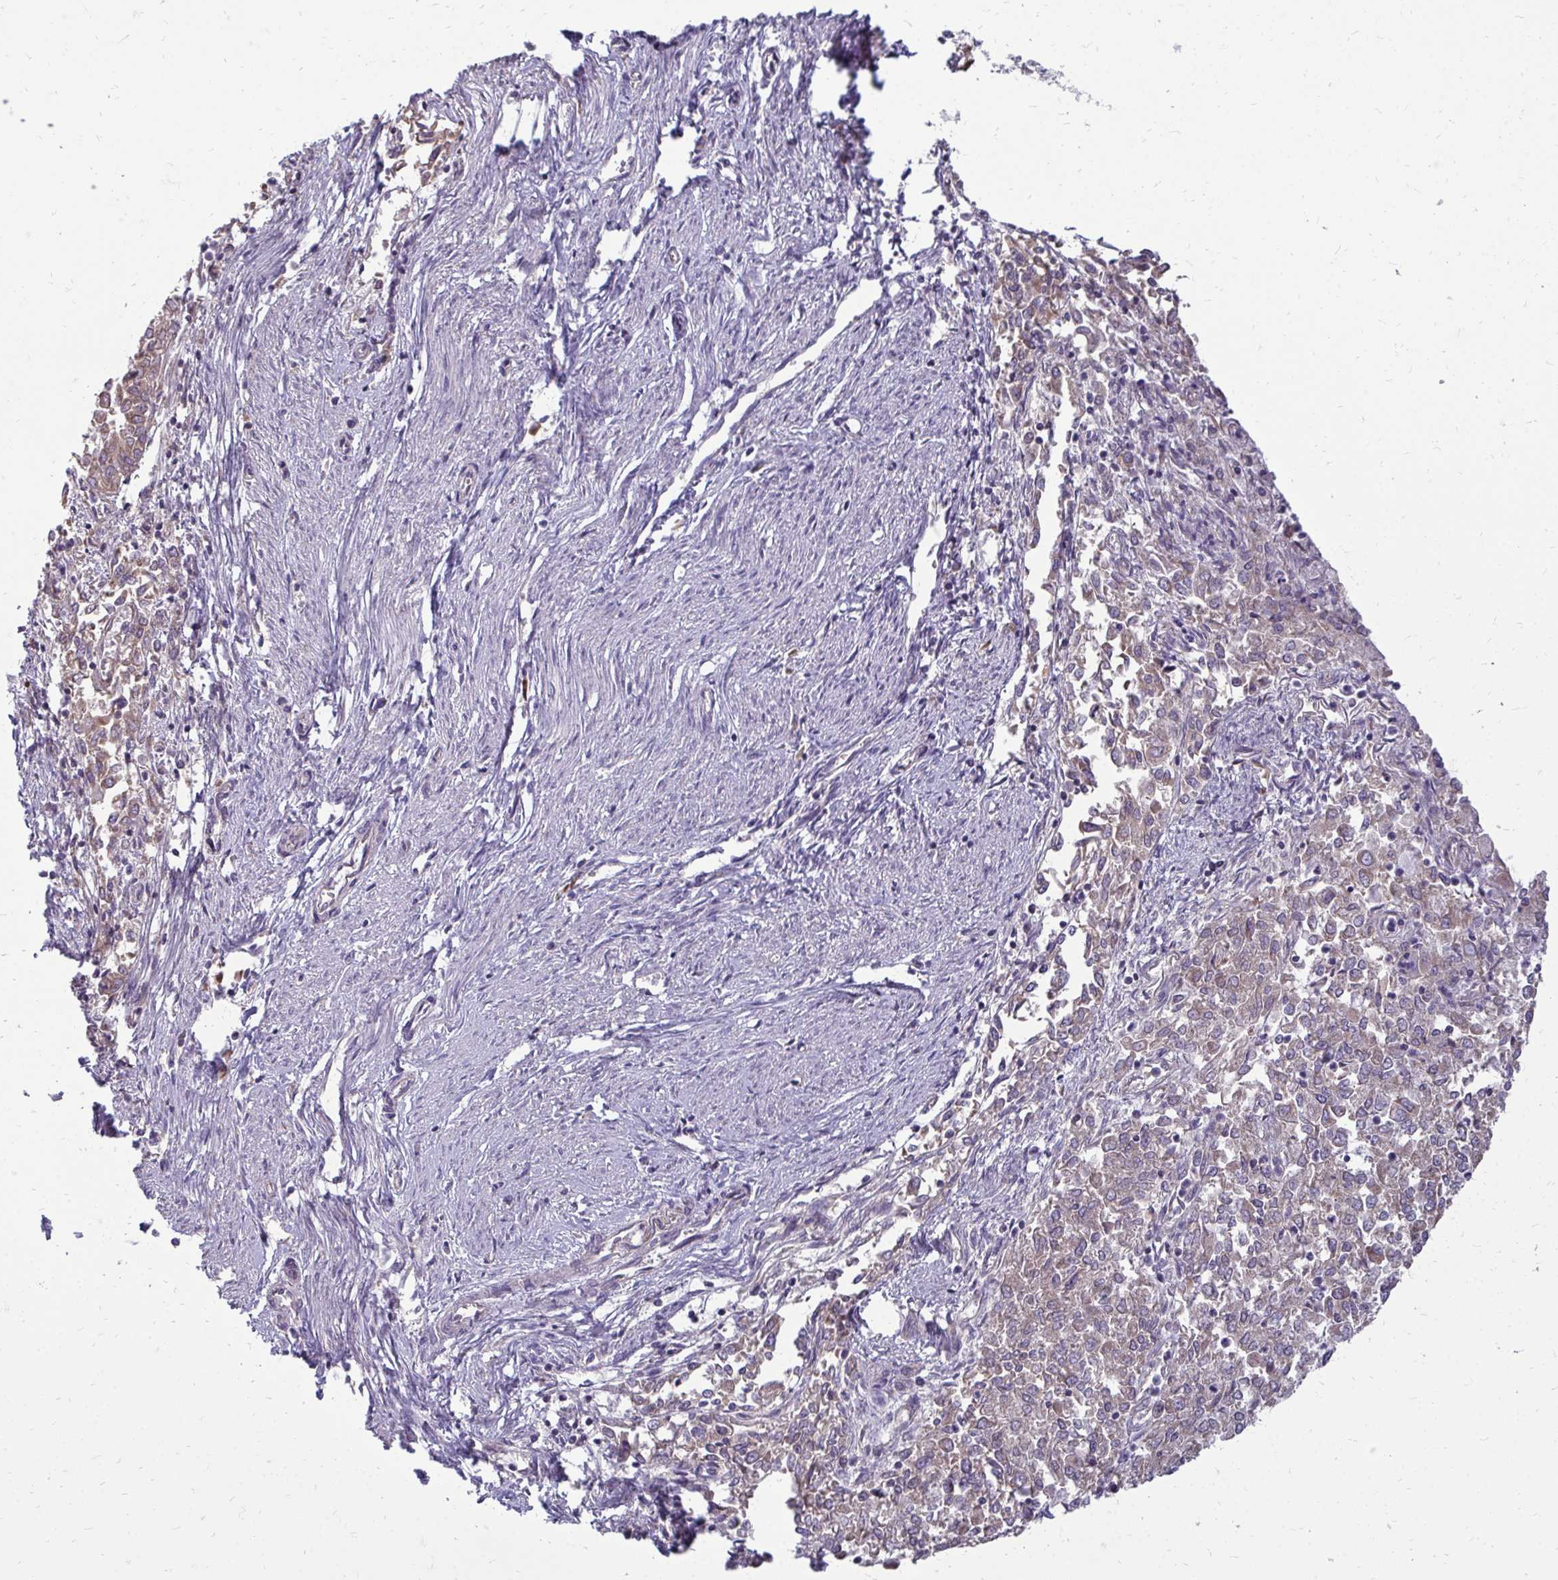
{"staining": {"intensity": "weak", "quantity": "25%-75%", "location": "cytoplasmic/membranous"}, "tissue": "endometrial cancer", "cell_type": "Tumor cells", "image_type": "cancer", "snomed": [{"axis": "morphology", "description": "Adenocarcinoma, NOS"}, {"axis": "topography", "description": "Endometrium"}], "caption": "Protein positivity by immunohistochemistry shows weak cytoplasmic/membranous positivity in about 25%-75% of tumor cells in adenocarcinoma (endometrial).", "gene": "RPLP2", "patient": {"sex": "female", "age": 57}}